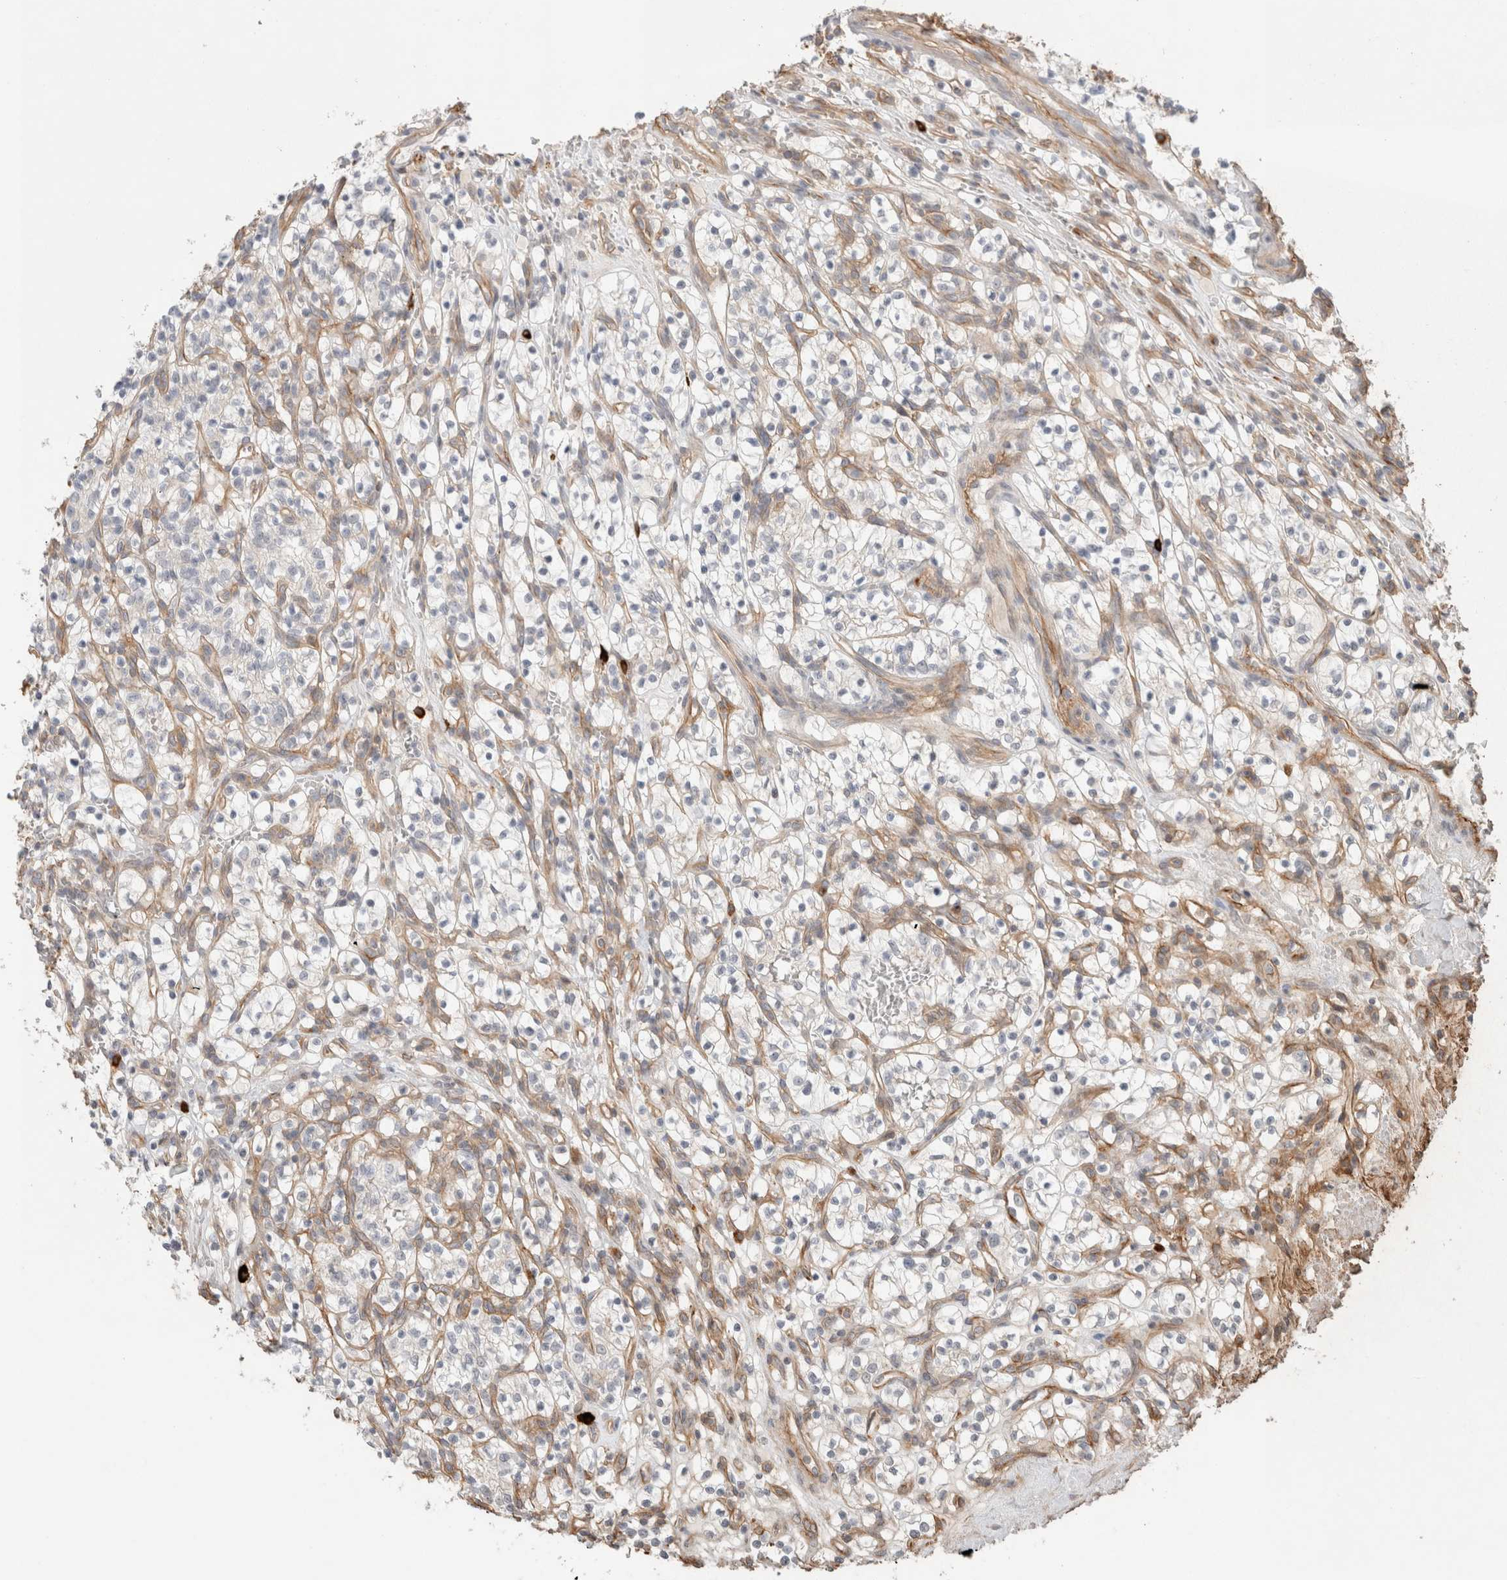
{"staining": {"intensity": "negative", "quantity": "none", "location": "none"}, "tissue": "renal cancer", "cell_type": "Tumor cells", "image_type": "cancer", "snomed": [{"axis": "morphology", "description": "Adenocarcinoma, NOS"}, {"axis": "topography", "description": "Kidney"}], "caption": "There is no significant positivity in tumor cells of renal adenocarcinoma.", "gene": "HSPG2", "patient": {"sex": "female", "age": 57}}